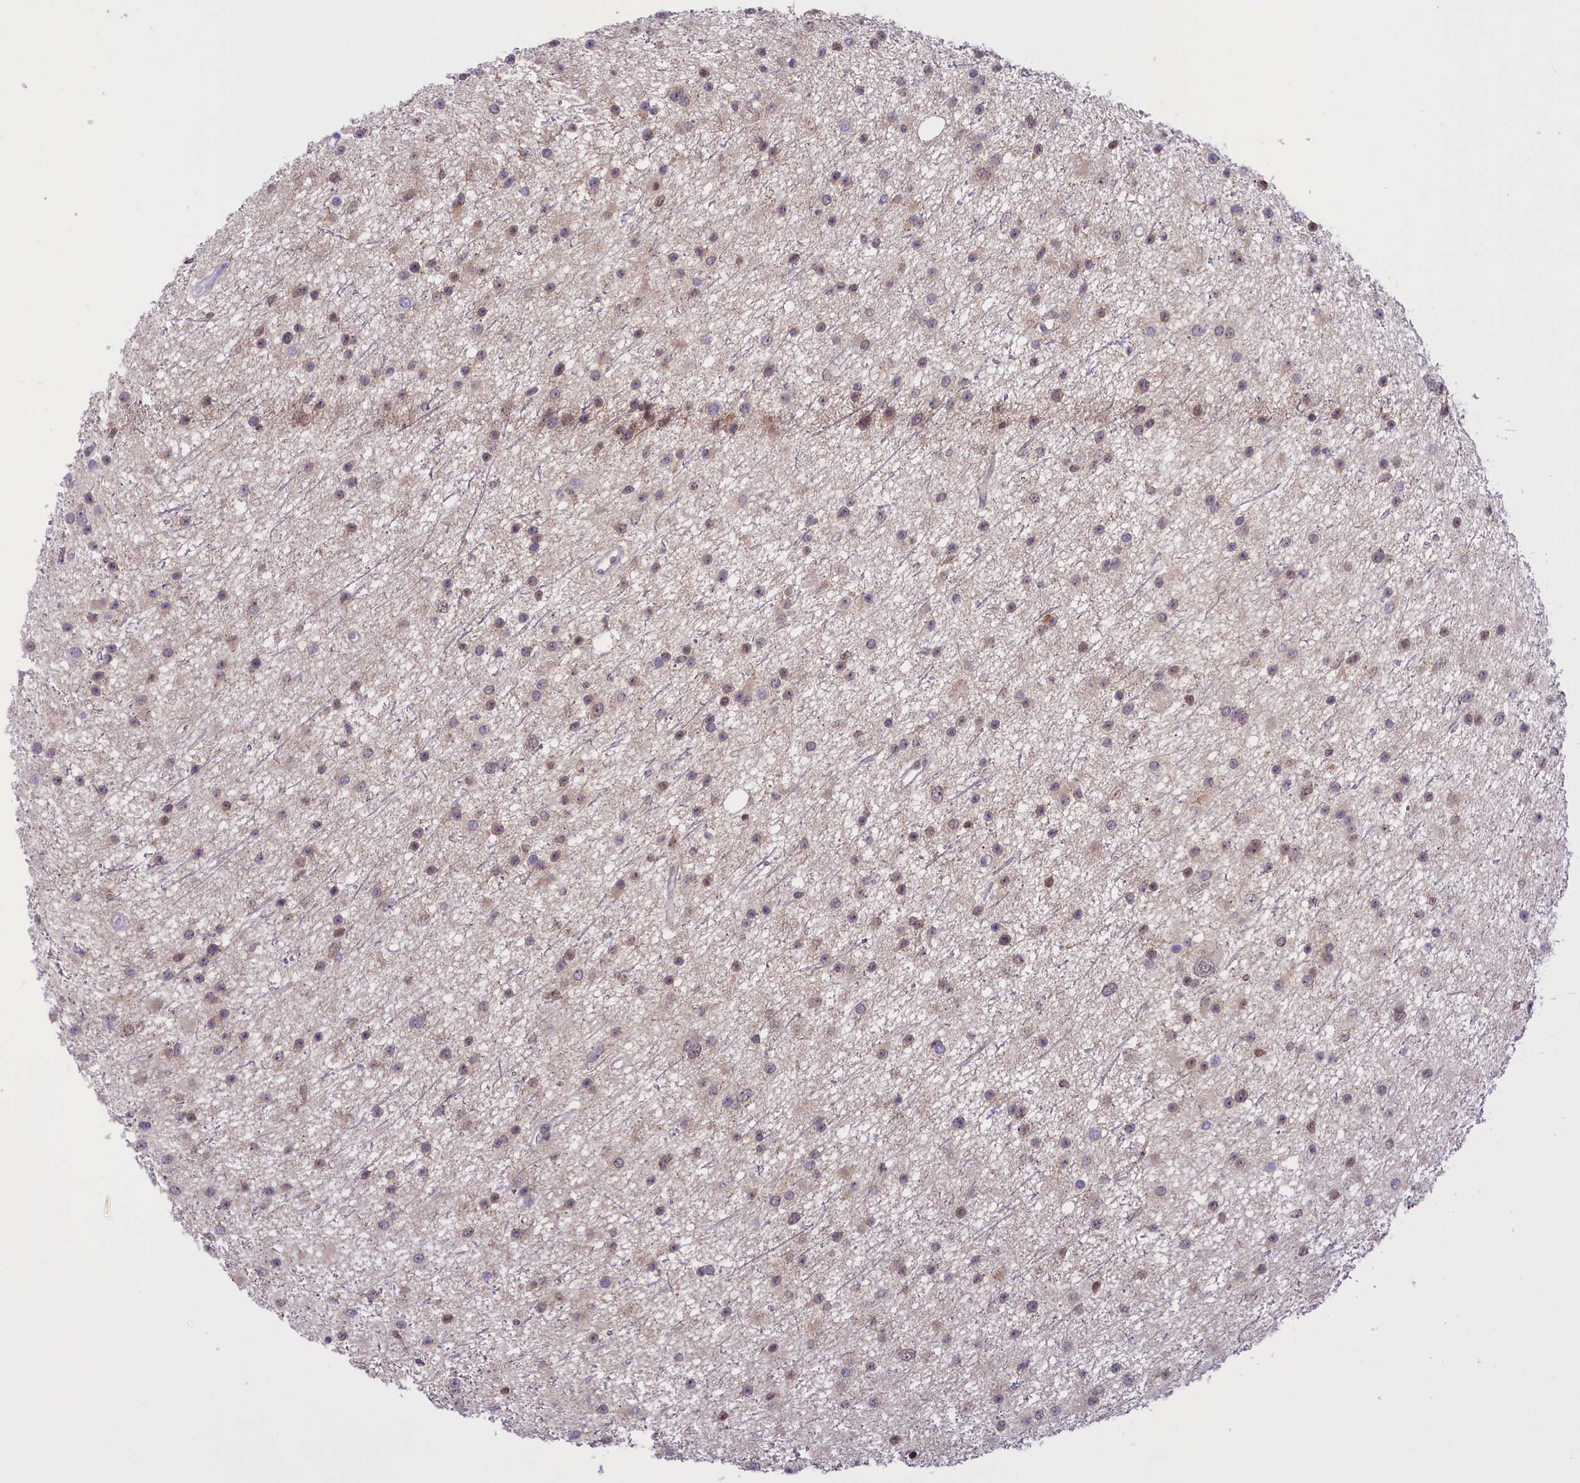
{"staining": {"intensity": "weak", "quantity": "25%-75%", "location": "nuclear"}, "tissue": "glioma", "cell_type": "Tumor cells", "image_type": "cancer", "snomed": [{"axis": "morphology", "description": "Glioma, malignant, Low grade"}, {"axis": "topography", "description": "Cerebral cortex"}], "caption": "Immunohistochemical staining of malignant low-grade glioma shows low levels of weak nuclear expression in about 25%-75% of tumor cells.", "gene": "IZUMO2", "patient": {"sex": "female", "age": 39}}